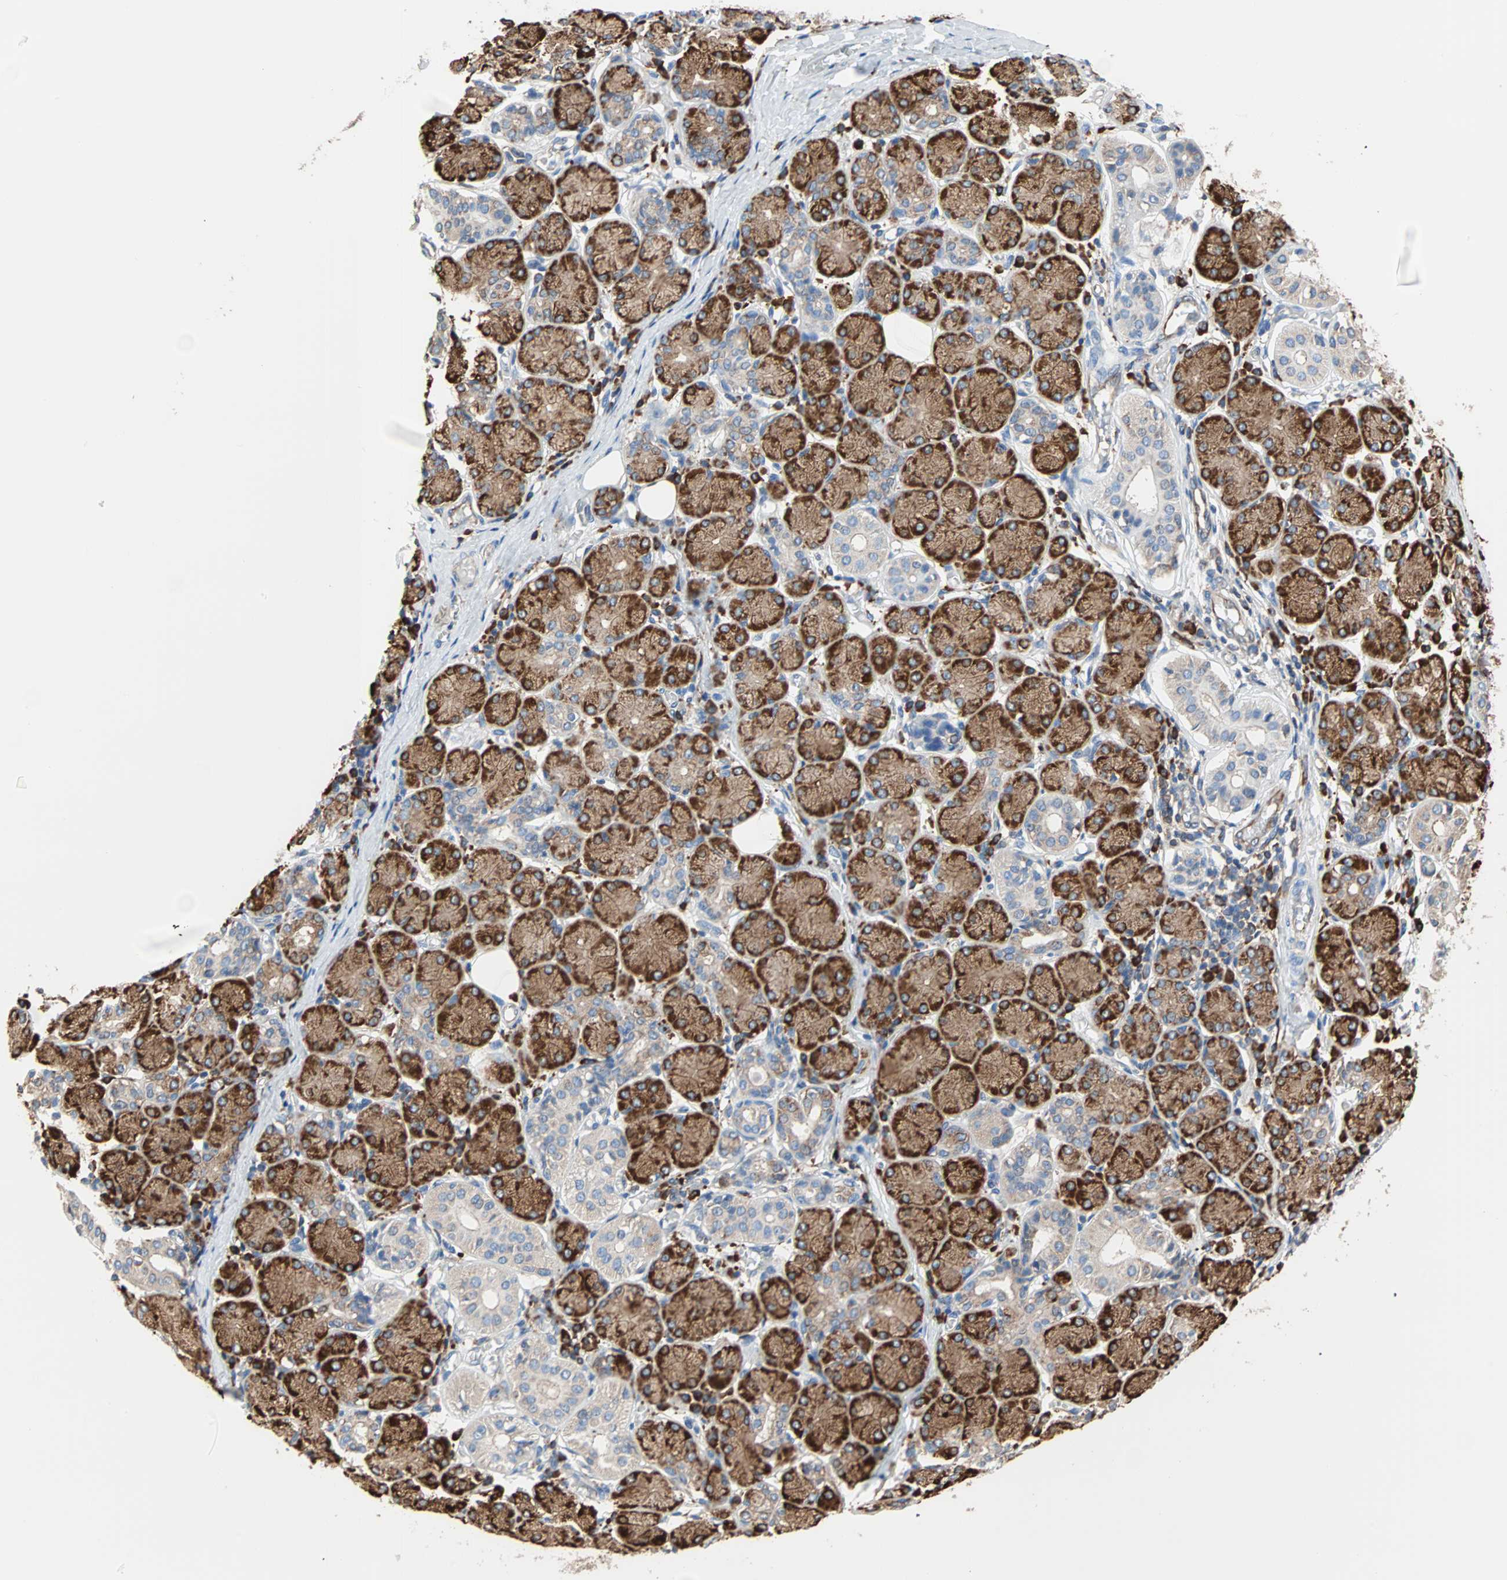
{"staining": {"intensity": "strong", "quantity": "25%-75%", "location": "cytoplasmic/membranous"}, "tissue": "salivary gland", "cell_type": "Glandular cells", "image_type": "normal", "snomed": [{"axis": "morphology", "description": "Normal tissue, NOS"}, {"axis": "topography", "description": "Salivary gland"}], "caption": "High-magnification brightfield microscopy of normal salivary gland stained with DAB (3,3'-diaminobenzidine) (brown) and counterstained with hematoxylin (blue). glandular cells exhibit strong cytoplasmic/membranous staining is appreciated in about25%-75% of cells. The staining was performed using DAB (3,3'-diaminobenzidine) to visualize the protein expression in brown, while the nuclei were stained in blue with hematoxylin (Magnification: 20x).", "gene": "EEF2", "patient": {"sex": "female", "age": 24}}